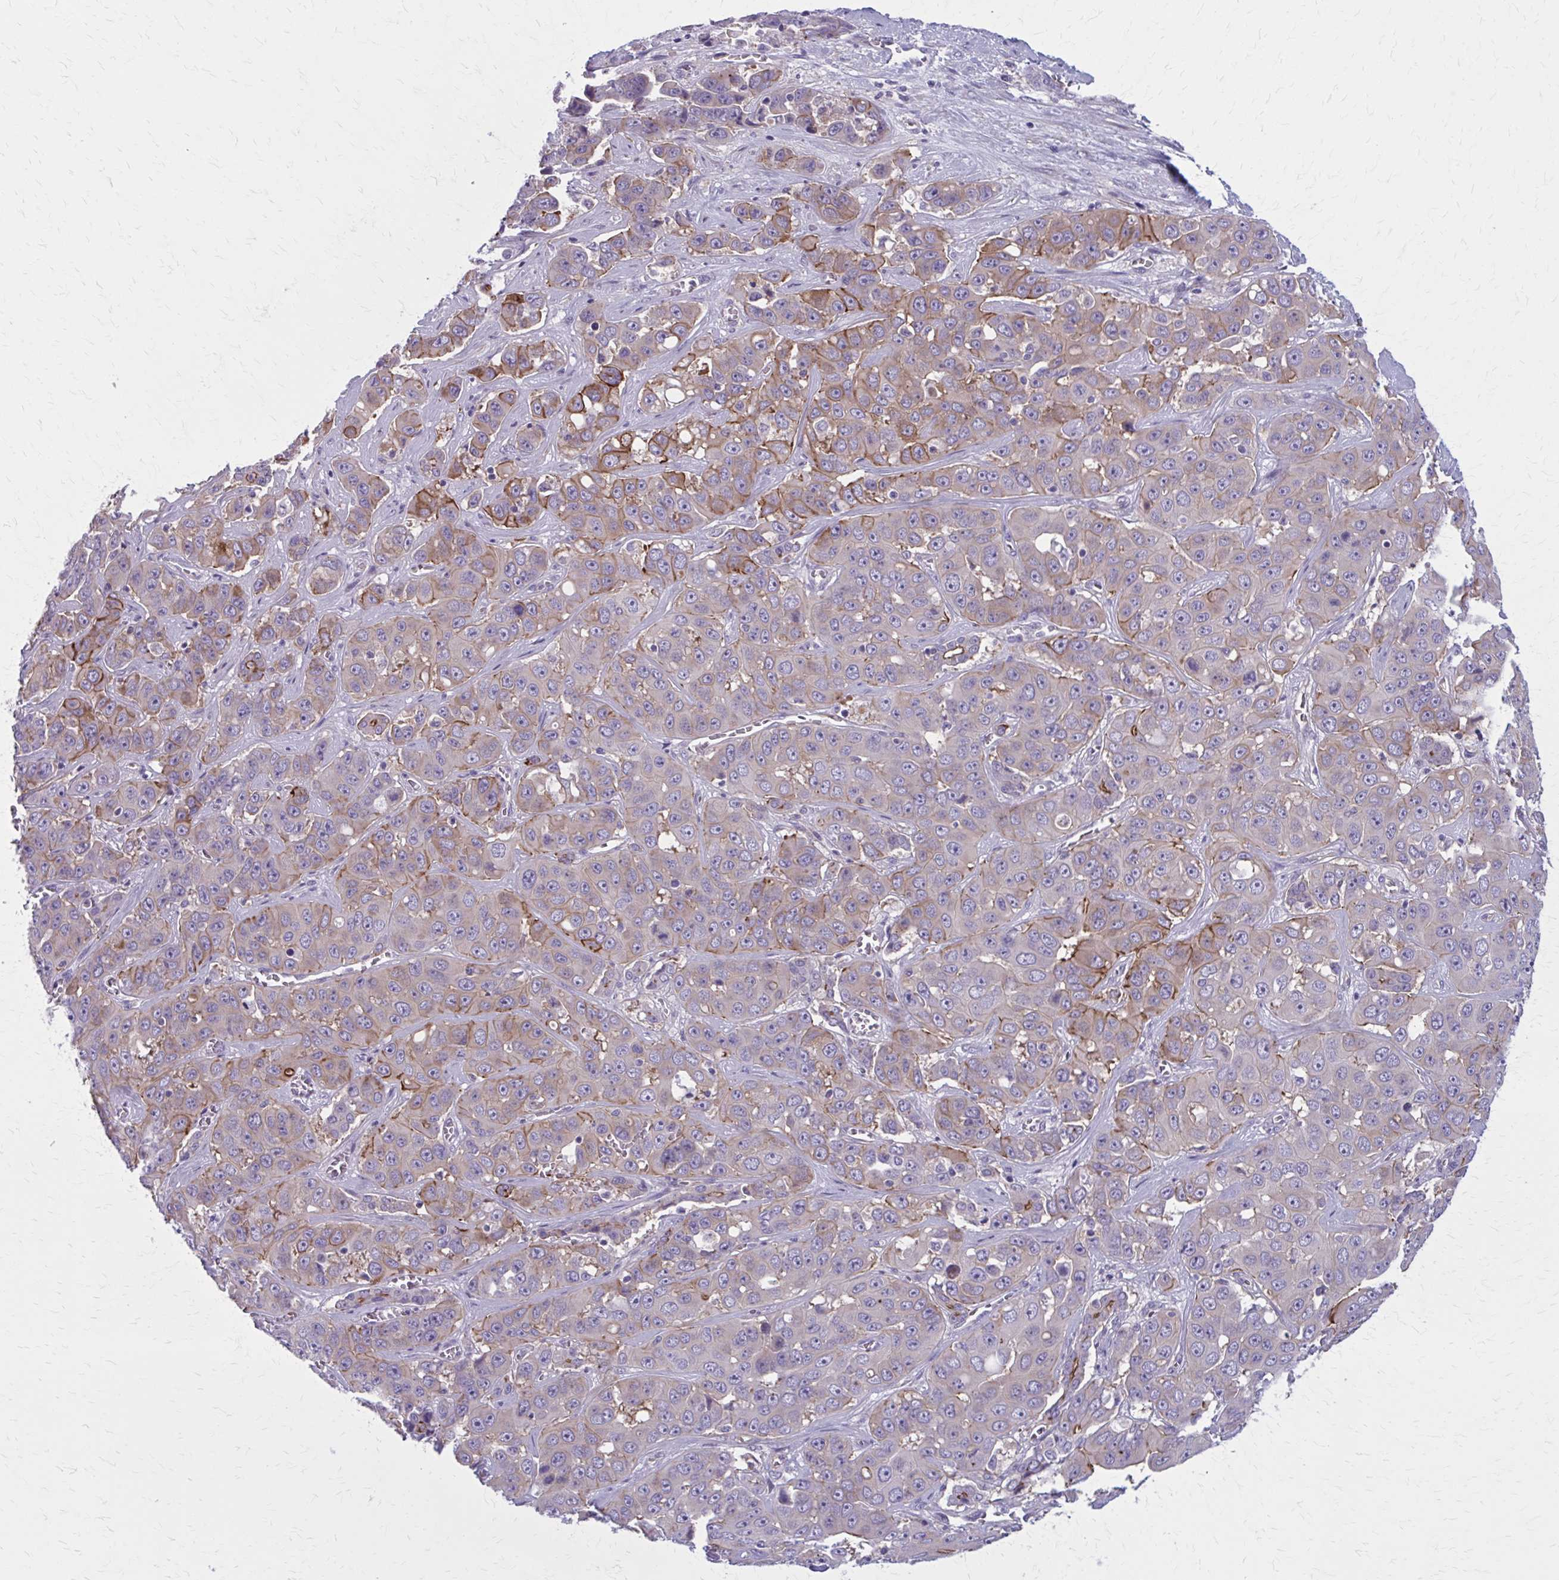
{"staining": {"intensity": "moderate", "quantity": "<25%", "location": "cytoplasmic/membranous"}, "tissue": "liver cancer", "cell_type": "Tumor cells", "image_type": "cancer", "snomed": [{"axis": "morphology", "description": "Cholangiocarcinoma"}, {"axis": "topography", "description": "Liver"}], "caption": "Immunohistochemical staining of human liver cancer (cholangiocarcinoma) exhibits moderate cytoplasmic/membranous protein staining in approximately <25% of tumor cells. (Stains: DAB (3,3'-diaminobenzidine) in brown, nuclei in blue, Microscopy: brightfield microscopy at high magnification).", "gene": "ZDHHC7", "patient": {"sex": "female", "age": 52}}